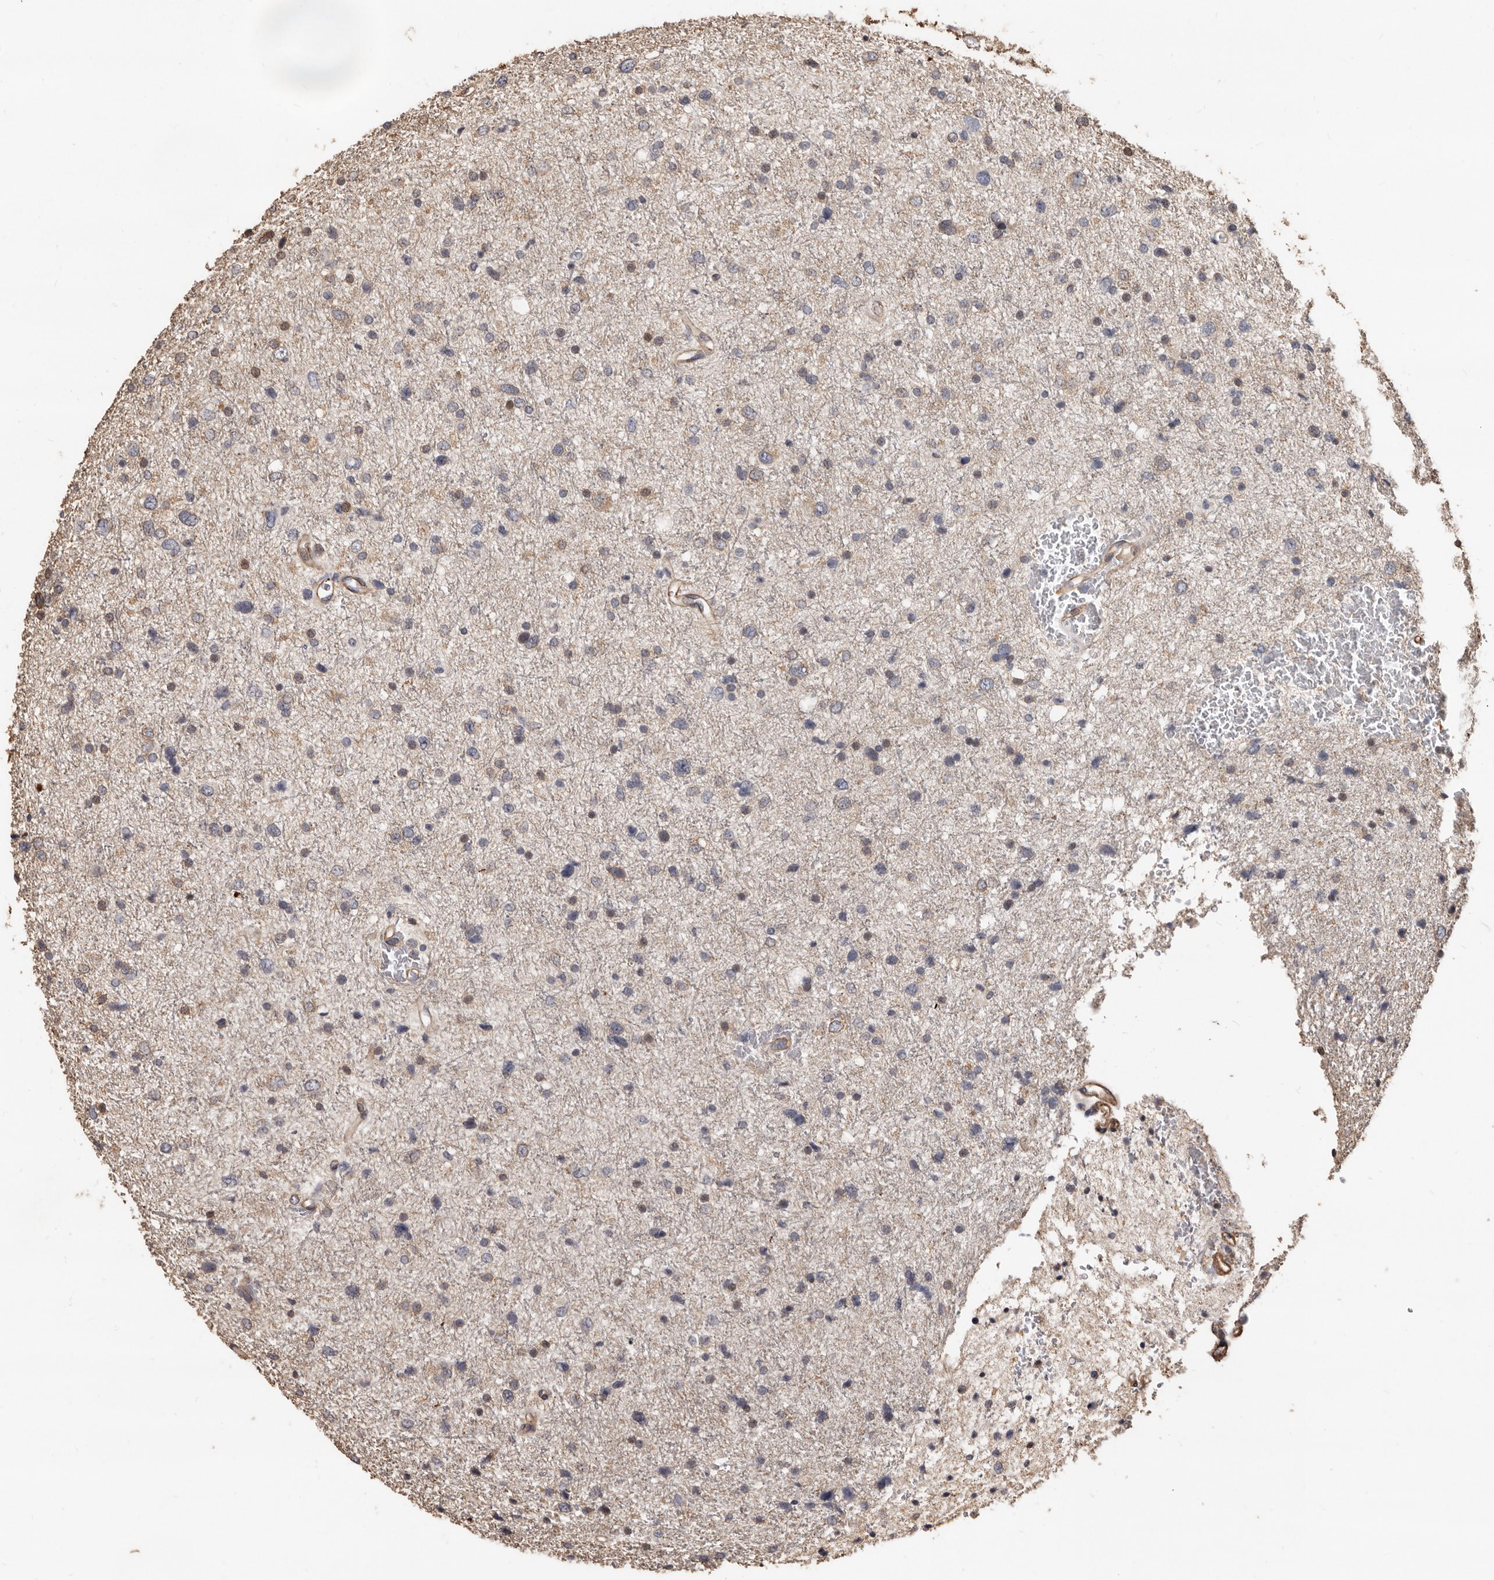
{"staining": {"intensity": "negative", "quantity": "none", "location": "none"}, "tissue": "glioma", "cell_type": "Tumor cells", "image_type": "cancer", "snomed": [{"axis": "morphology", "description": "Glioma, malignant, Low grade"}, {"axis": "topography", "description": "Brain"}], "caption": "There is no significant positivity in tumor cells of glioma.", "gene": "GSK3A", "patient": {"sex": "female", "age": 37}}